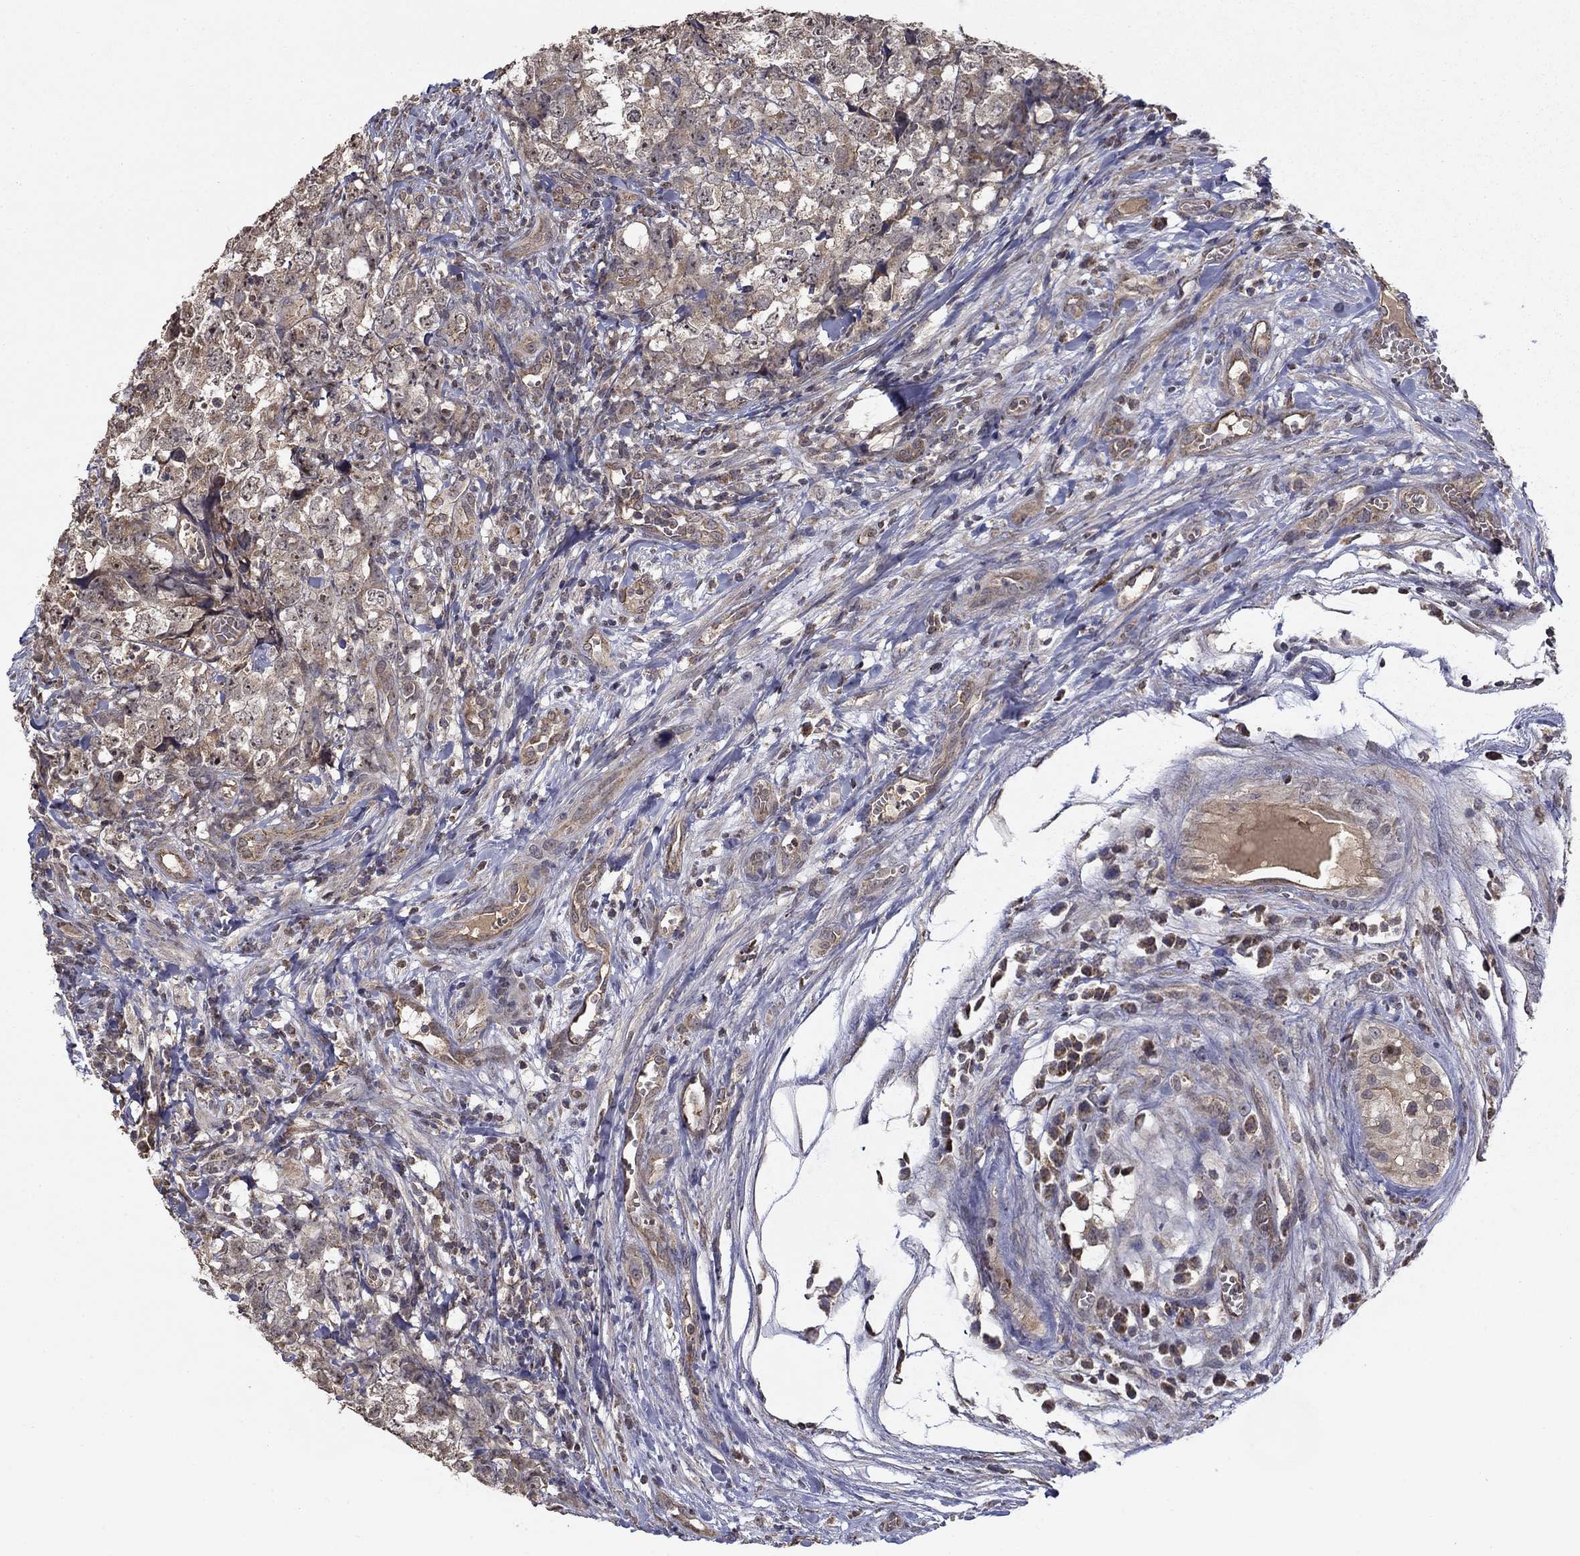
{"staining": {"intensity": "weak", "quantity": "25%-75%", "location": "cytoplasmic/membranous"}, "tissue": "testis cancer", "cell_type": "Tumor cells", "image_type": "cancer", "snomed": [{"axis": "morphology", "description": "Carcinoma, Embryonal, NOS"}, {"axis": "topography", "description": "Testis"}], "caption": "Tumor cells display weak cytoplasmic/membranous staining in about 25%-75% of cells in testis cancer.", "gene": "SLC2A13", "patient": {"sex": "male", "age": 23}}